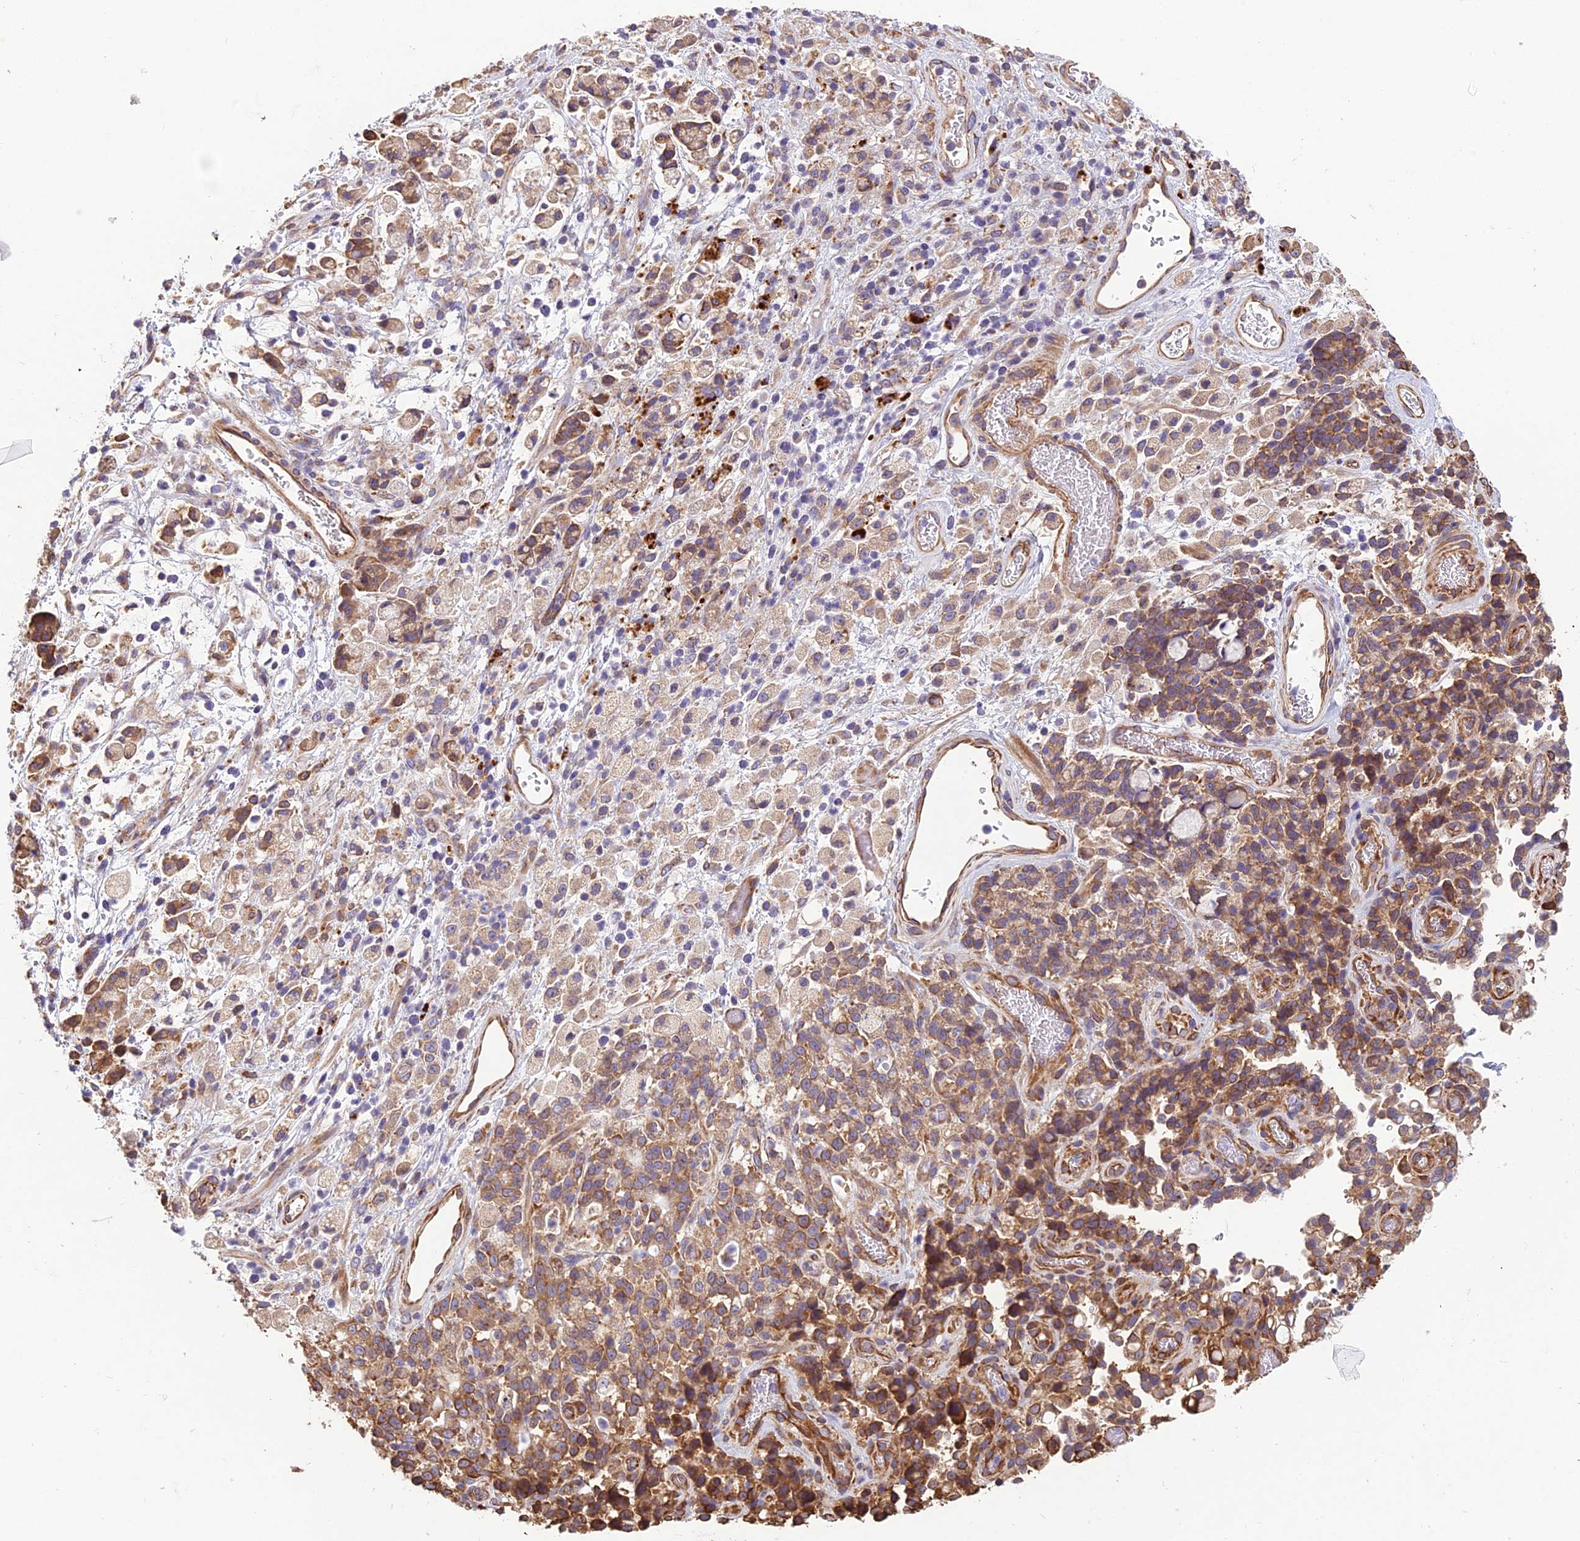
{"staining": {"intensity": "moderate", "quantity": ">75%", "location": "cytoplasmic/membranous"}, "tissue": "stomach cancer", "cell_type": "Tumor cells", "image_type": "cancer", "snomed": [{"axis": "morphology", "description": "Adenocarcinoma, NOS"}, {"axis": "topography", "description": "Stomach"}], "caption": "The immunohistochemical stain shows moderate cytoplasmic/membranous expression in tumor cells of stomach cancer (adenocarcinoma) tissue.", "gene": "SPDL1", "patient": {"sex": "female", "age": 60}}